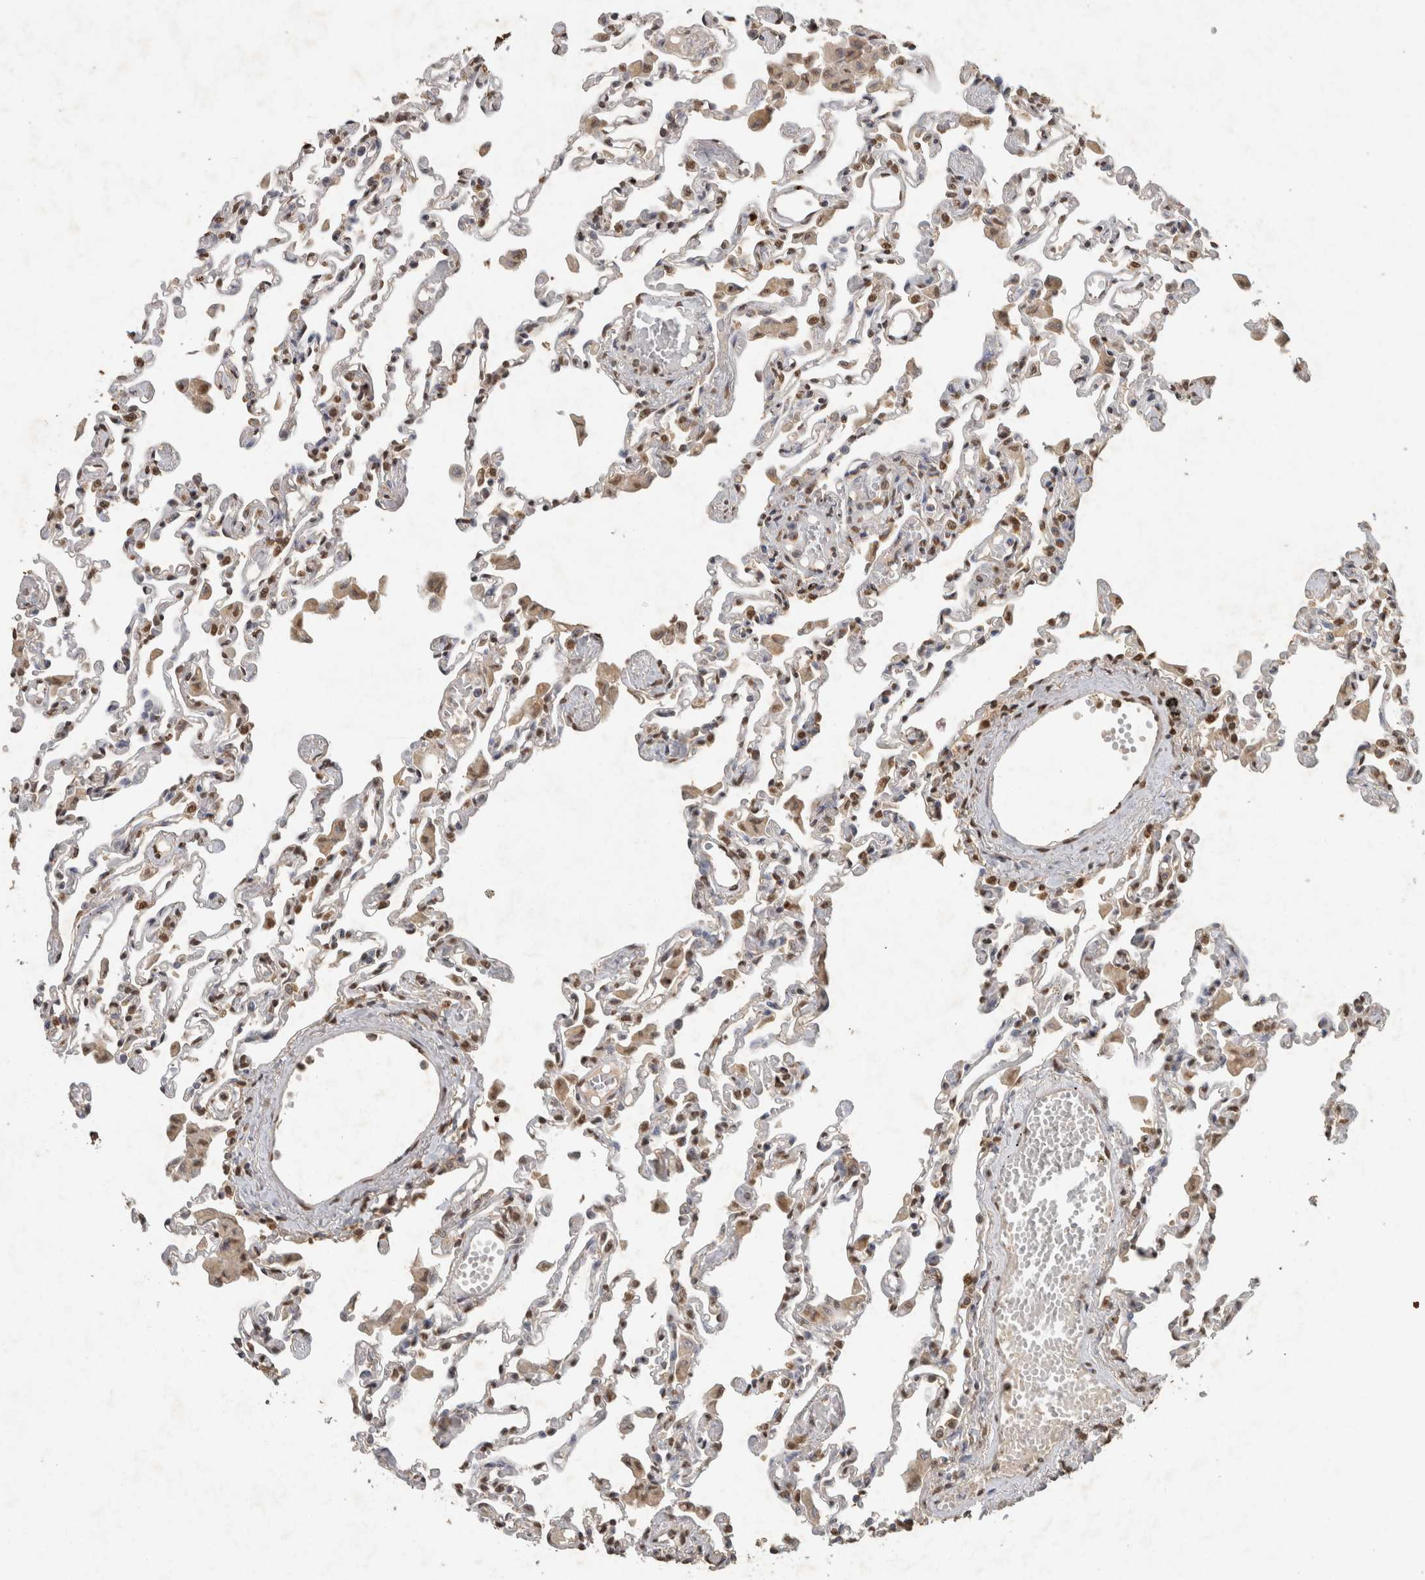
{"staining": {"intensity": "moderate", "quantity": ">75%", "location": "nuclear"}, "tissue": "lung", "cell_type": "Alveolar cells", "image_type": "normal", "snomed": [{"axis": "morphology", "description": "Normal tissue, NOS"}, {"axis": "topography", "description": "Bronchus"}, {"axis": "topography", "description": "Lung"}], "caption": "Protein staining by IHC demonstrates moderate nuclear expression in about >75% of alveolar cells in benign lung. (DAB IHC, brown staining for protein, blue staining for nuclei).", "gene": "HAND2", "patient": {"sex": "female", "age": 49}}